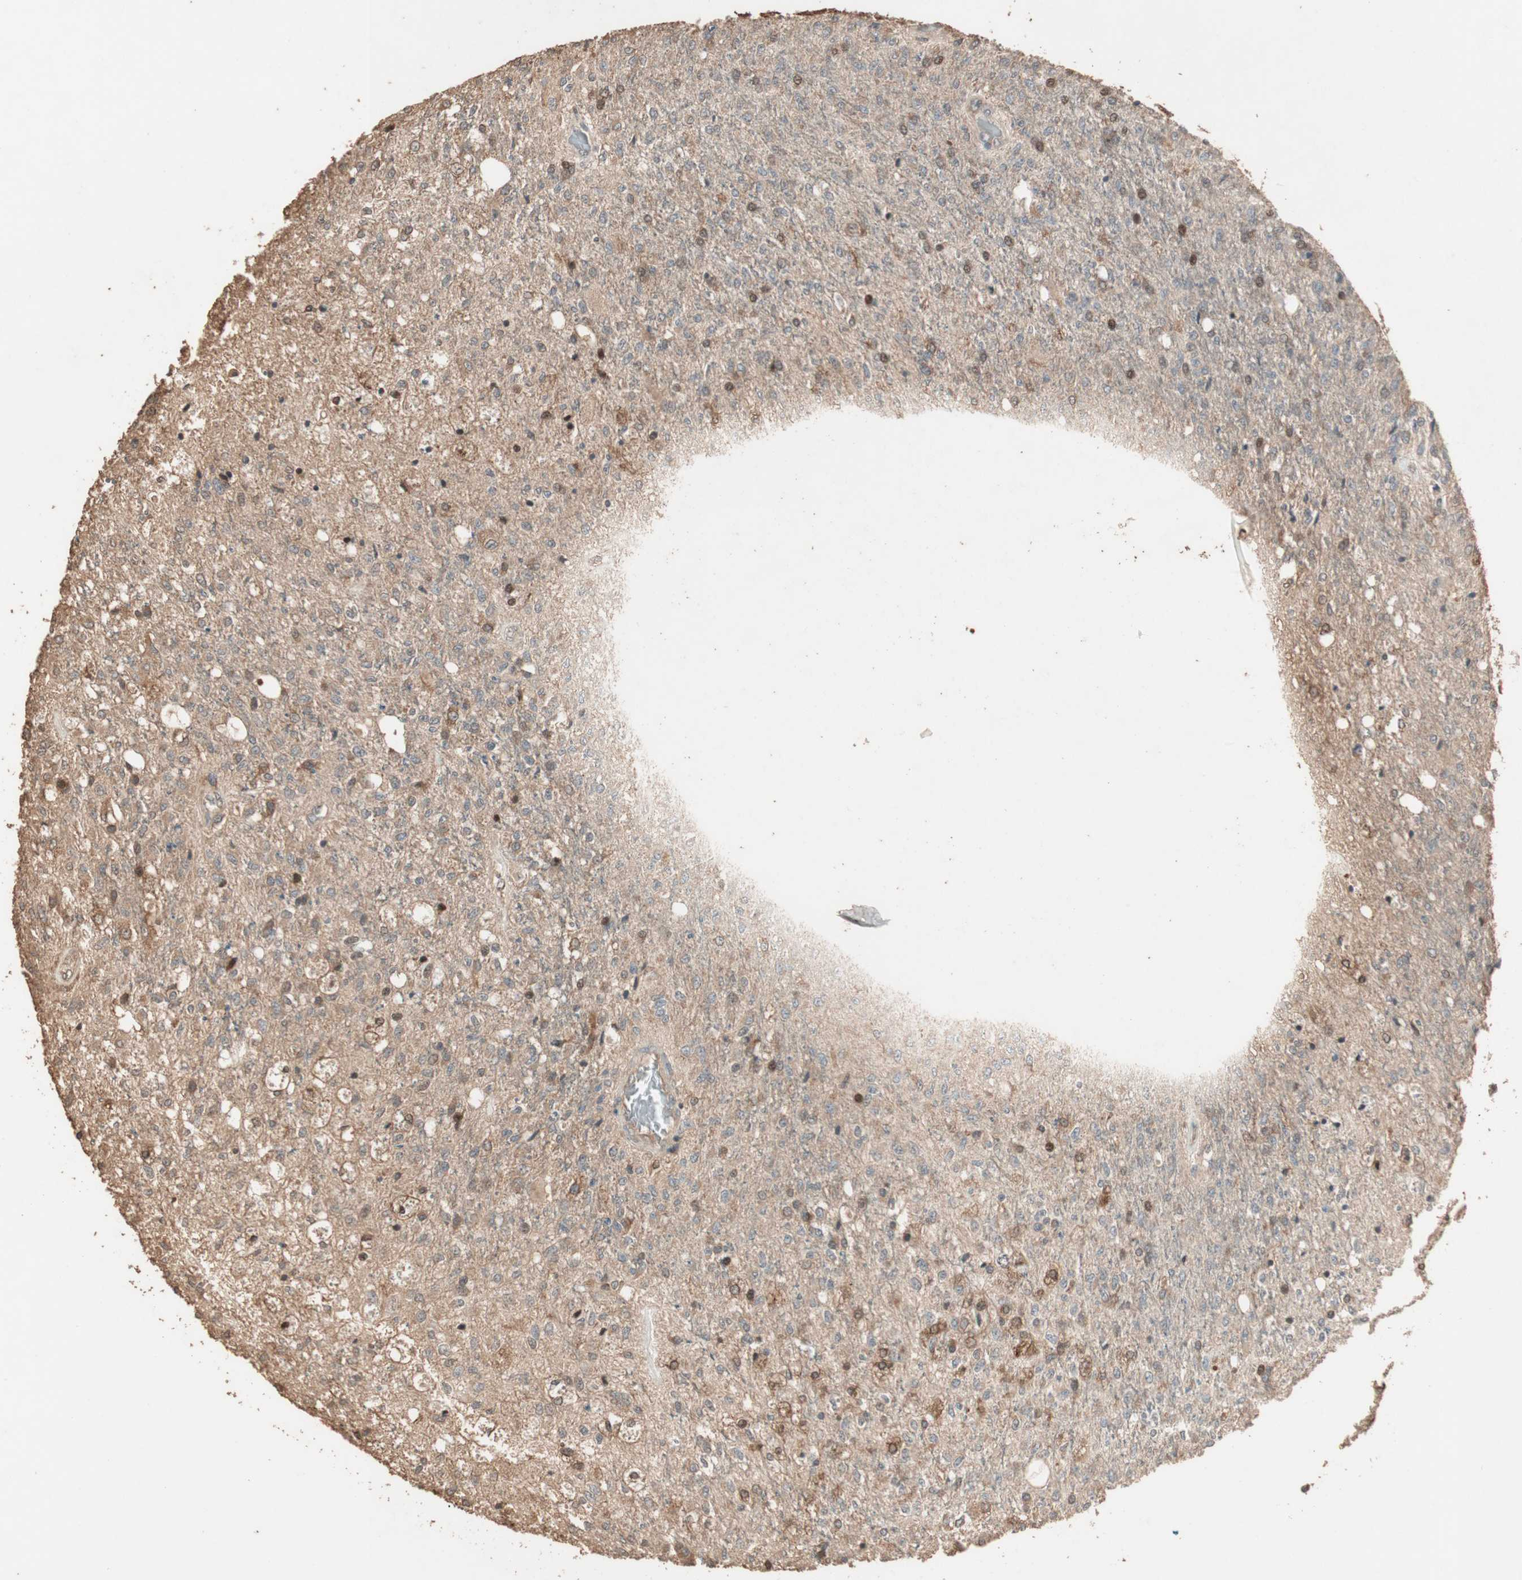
{"staining": {"intensity": "weak", "quantity": ">75%", "location": "cytoplasmic/membranous"}, "tissue": "glioma", "cell_type": "Tumor cells", "image_type": "cancer", "snomed": [{"axis": "morphology", "description": "Normal tissue, NOS"}, {"axis": "morphology", "description": "Glioma, malignant, High grade"}, {"axis": "topography", "description": "Cerebral cortex"}], "caption": "Glioma was stained to show a protein in brown. There is low levels of weak cytoplasmic/membranous staining in about >75% of tumor cells.", "gene": "USP20", "patient": {"sex": "male", "age": 77}}